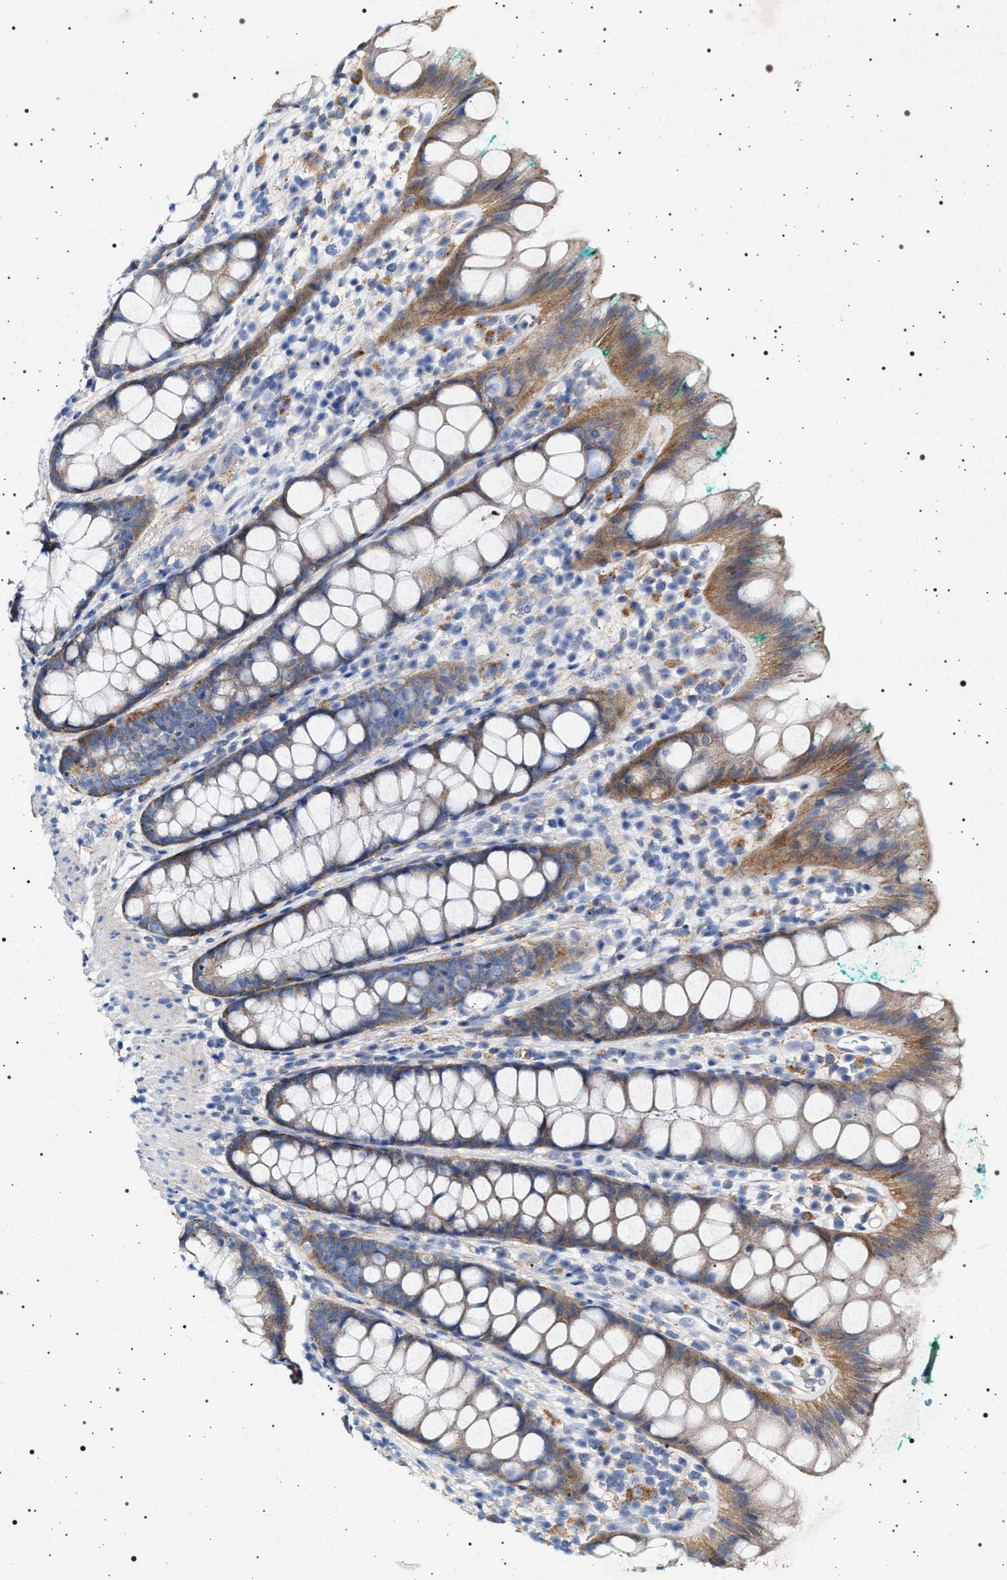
{"staining": {"intensity": "moderate", "quantity": "25%-75%", "location": "cytoplasmic/membranous"}, "tissue": "rectum", "cell_type": "Glandular cells", "image_type": "normal", "snomed": [{"axis": "morphology", "description": "Normal tissue, NOS"}, {"axis": "topography", "description": "Rectum"}], "caption": "Rectum stained for a protein displays moderate cytoplasmic/membranous positivity in glandular cells. Nuclei are stained in blue.", "gene": "NAALADL2", "patient": {"sex": "female", "age": 65}}